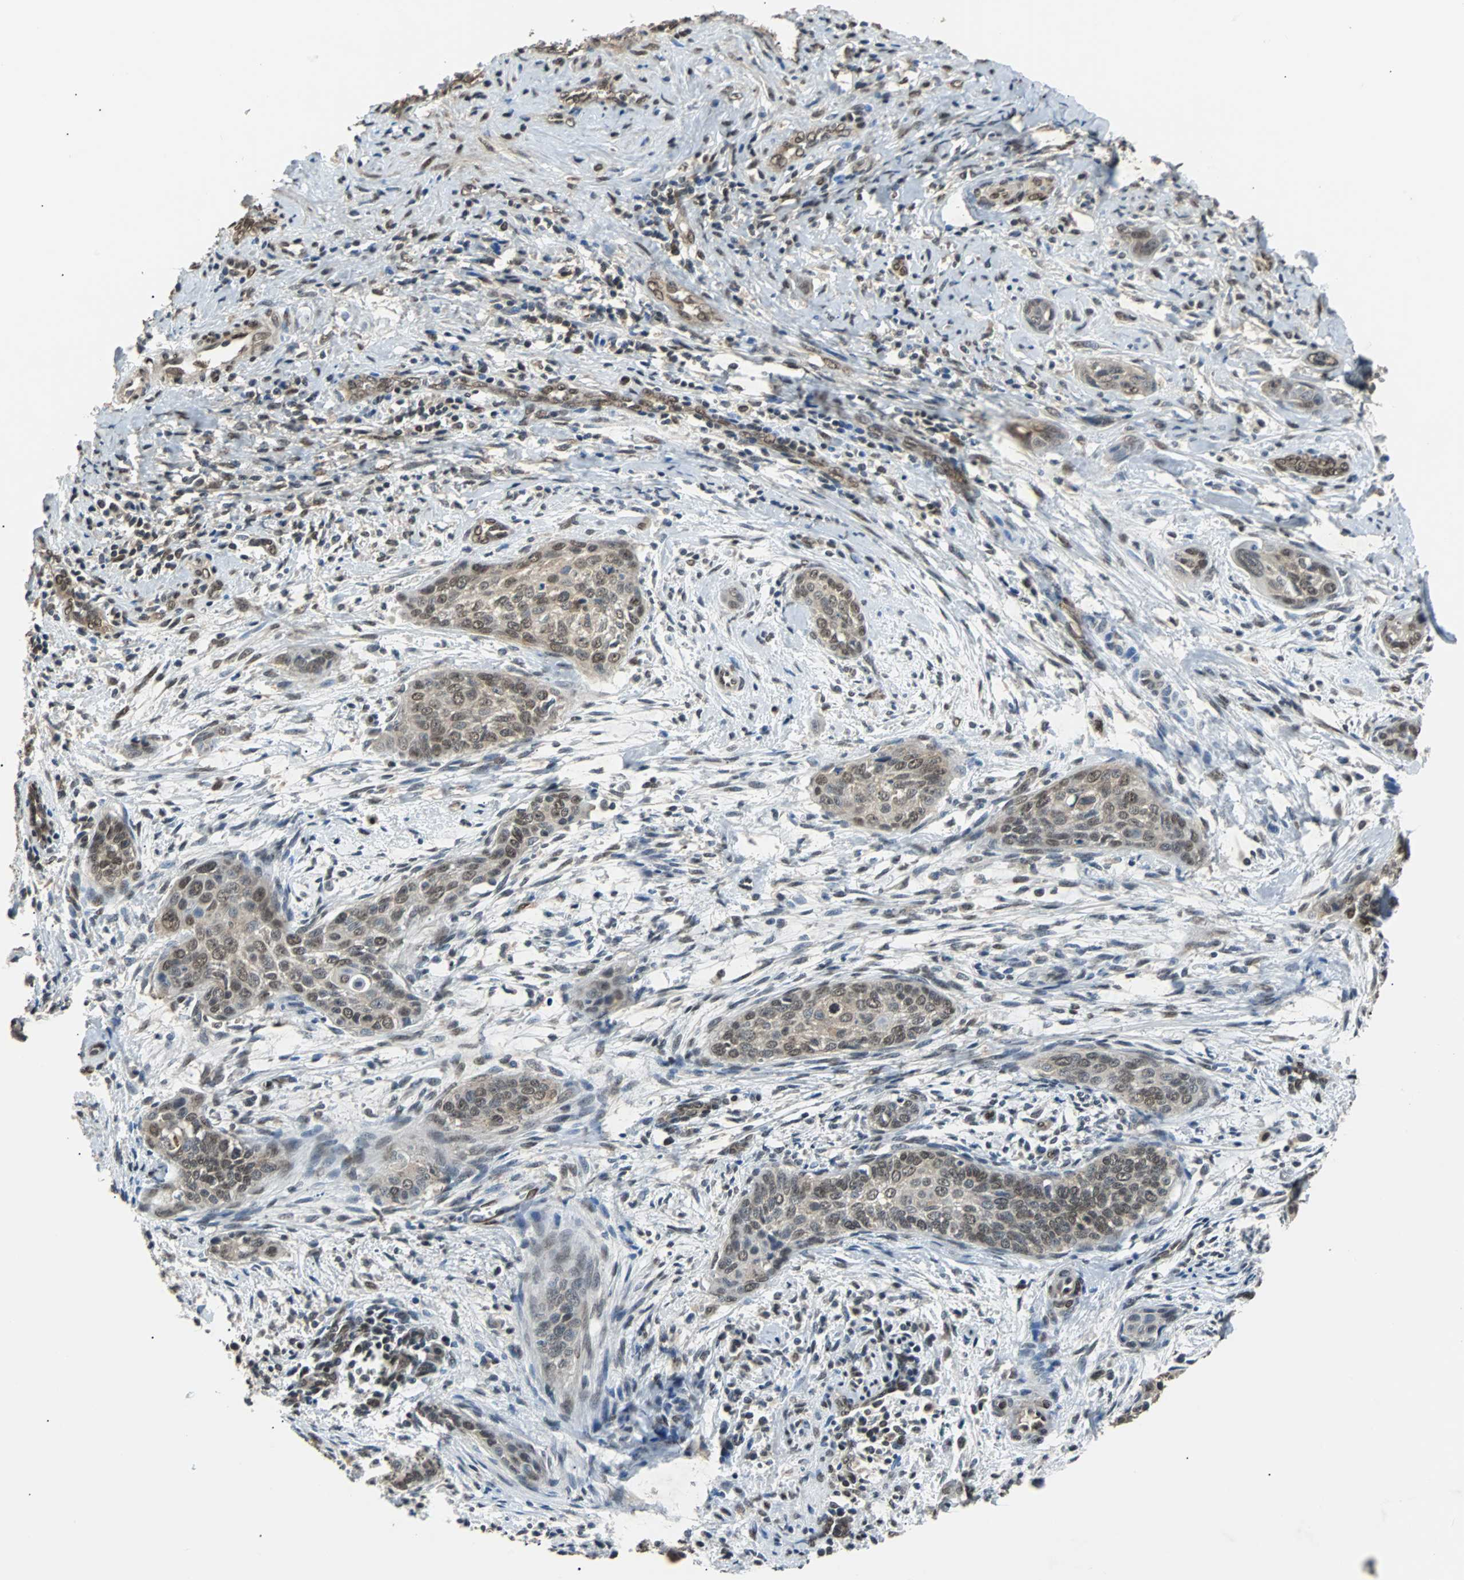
{"staining": {"intensity": "weak", "quantity": ">75%", "location": "nuclear"}, "tissue": "cervical cancer", "cell_type": "Tumor cells", "image_type": "cancer", "snomed": [{"axis": "morphology", "description": "Squamous cell carcinoma, NOS"}, {"axis": "topography", "description": "Cervix"}], "caption": "Immunohistochemistry (IHC) (DAB) staining of squamous cell carcinoma (cervical) reveals weak nuclear protein expression in about >75% of tumor cells. (DAB (3,3'-diaminobenzidine) = brown stain, brightfield microscopy at high magnification).", "gene": "PHC1", "patient": {"sex": "female", "age": 33}}